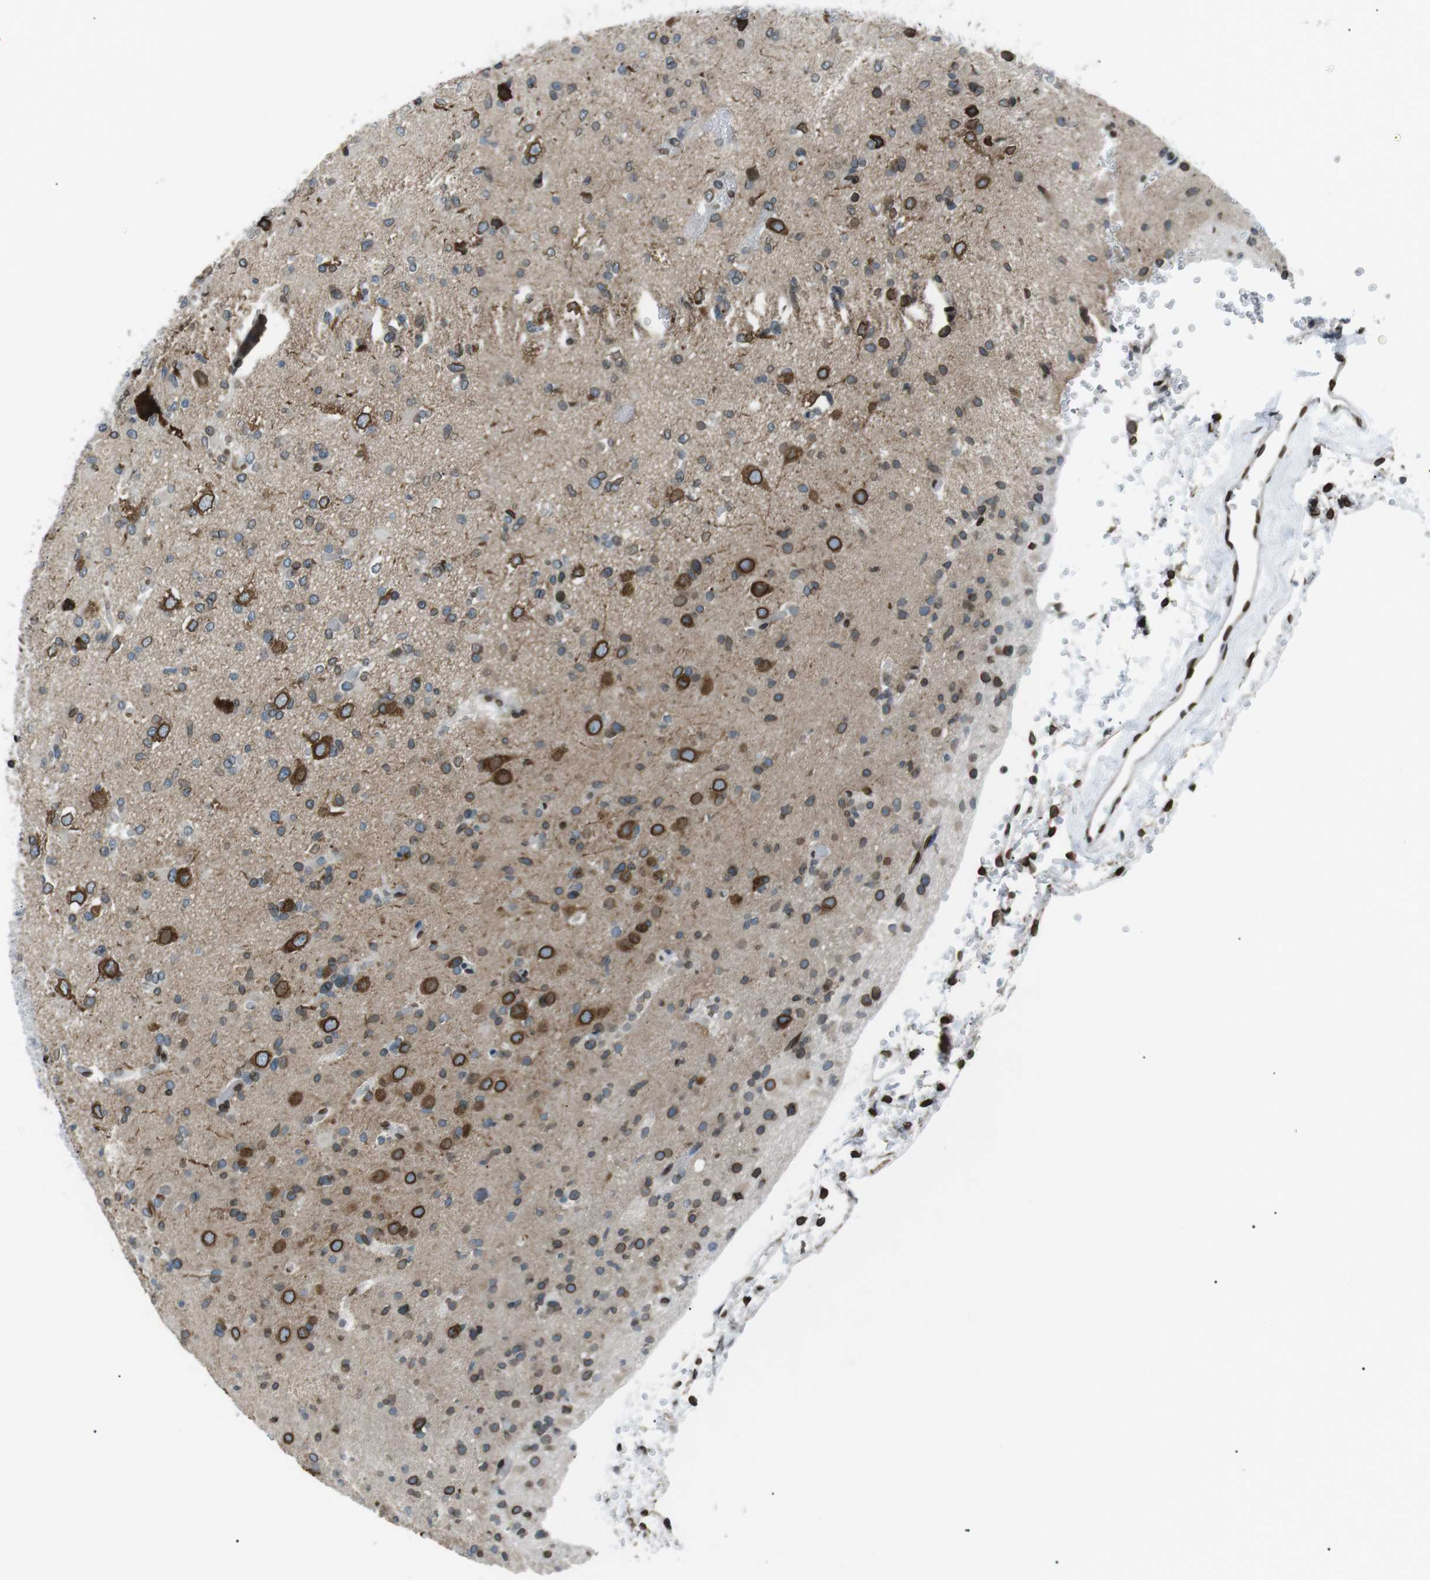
{"staining": {"intensity": "moderate", "quantity": "25%-75%", "location": "cytoplasmic/membranous,nuclear"}, "tissue": "glioma", "cell_type": "Tumor cells", "image_type": "cancer", "snomed": [{"axis": "morphology", "description": "Glioma, malignant, Low grade"}, {"axis": "topography", "description": "Brain"}], "caption": "This image shows immunohistochemistry staining of glioma, with medium moderate cytoplasmic/membranous and nuclear staining in about 25%-75% of tumor cells.", "gene": "TMX4", "patient": {"sex": "female", "age": 22}}